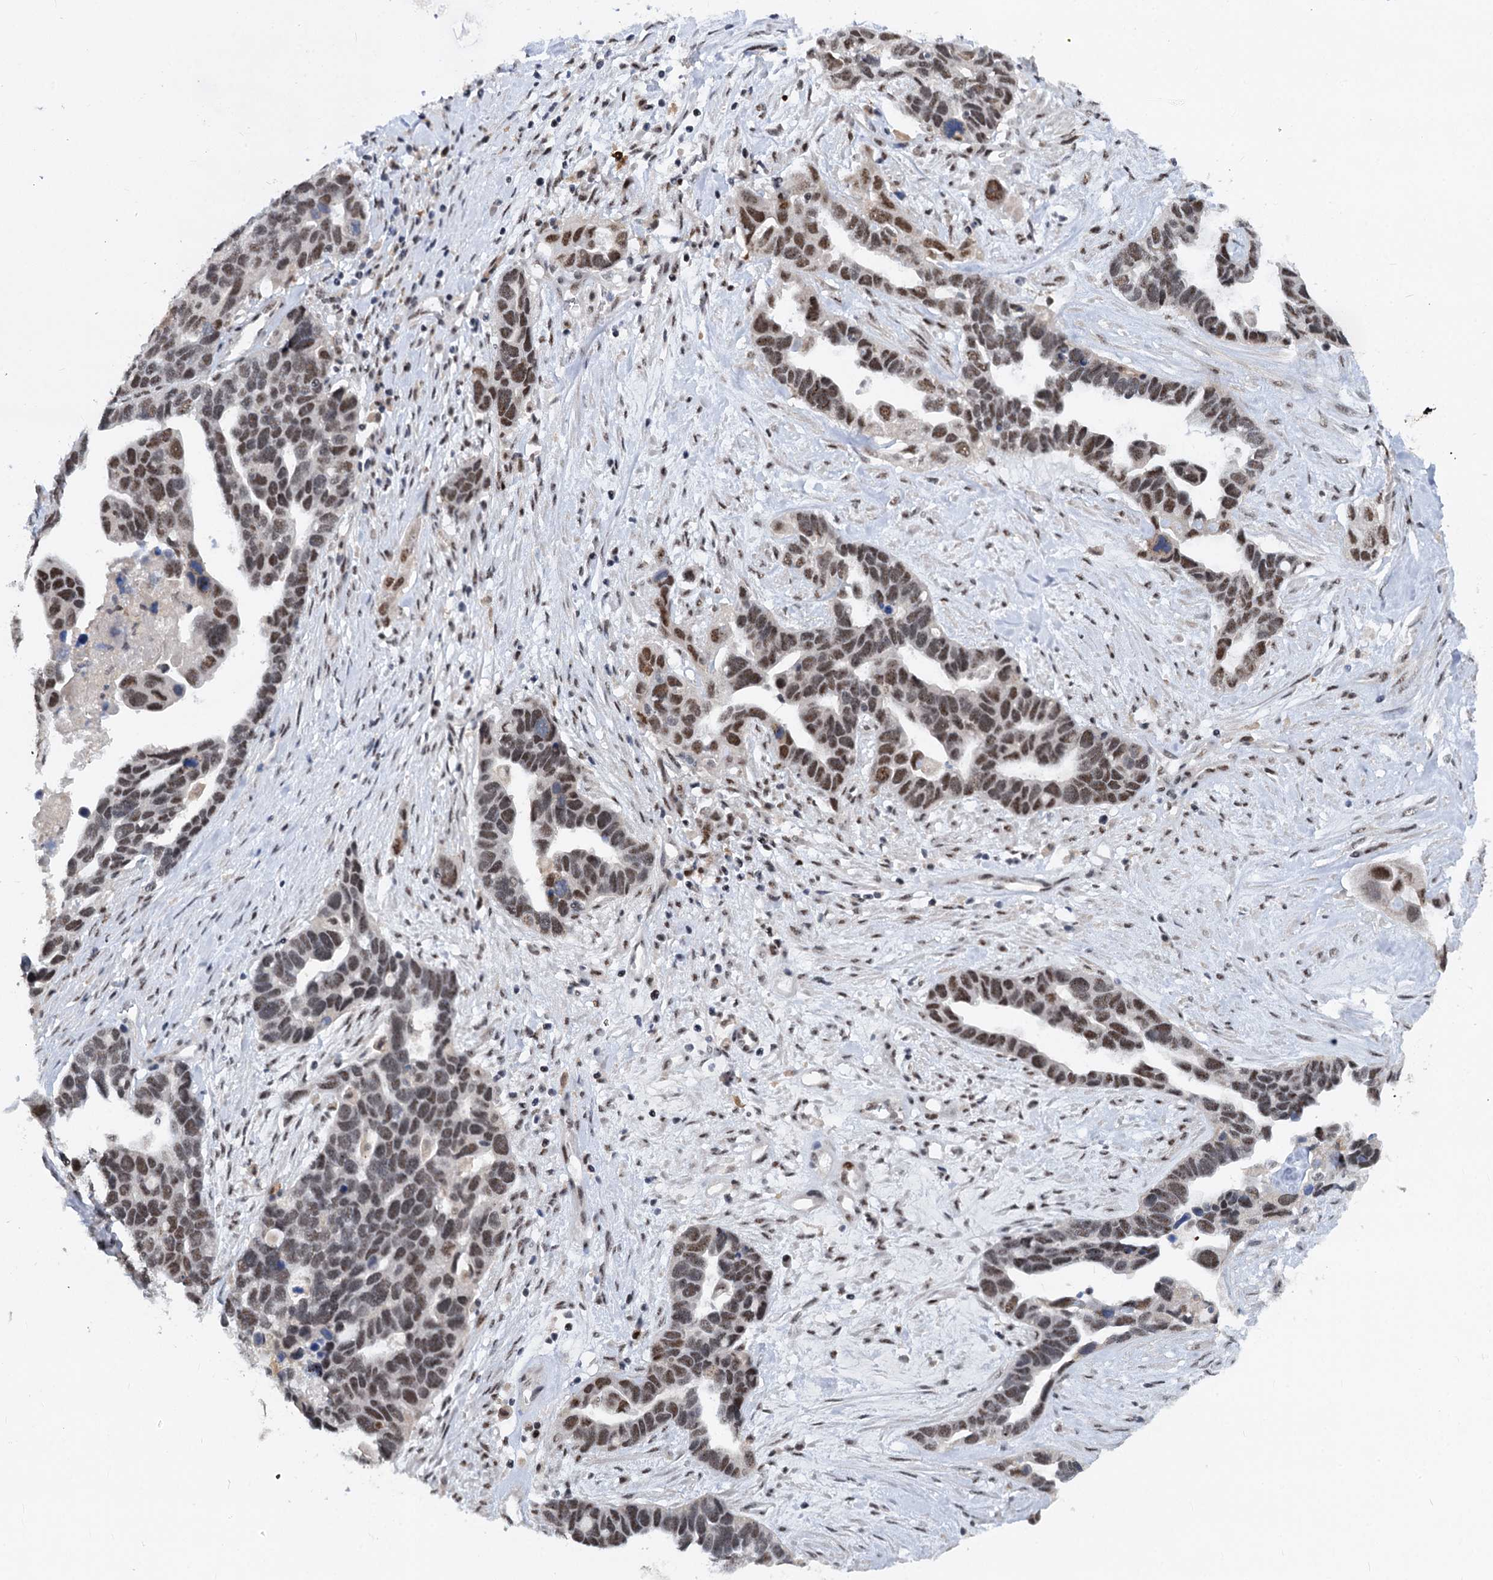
{"staining": {"intensity": "weak", "quantity": "<25%", "location": "nuclear"}, "tissue": "ovarian cancer", "cell_type": "Tumor cells", "image_type": "cancer", "snomed": [{"axis": "morphology", "description": "Cystadenocarcinoma, serous, NOS"}, {"axis": "topography", "description": "Ovary"}], "caption": "Tumor cells show no significant expression in ovarian cancer. (Brightfield microscopy of DAB immunohistochemistry at high magnification).", "gene": "PHF8", "patient": {"sex": "female", "age": 54}}